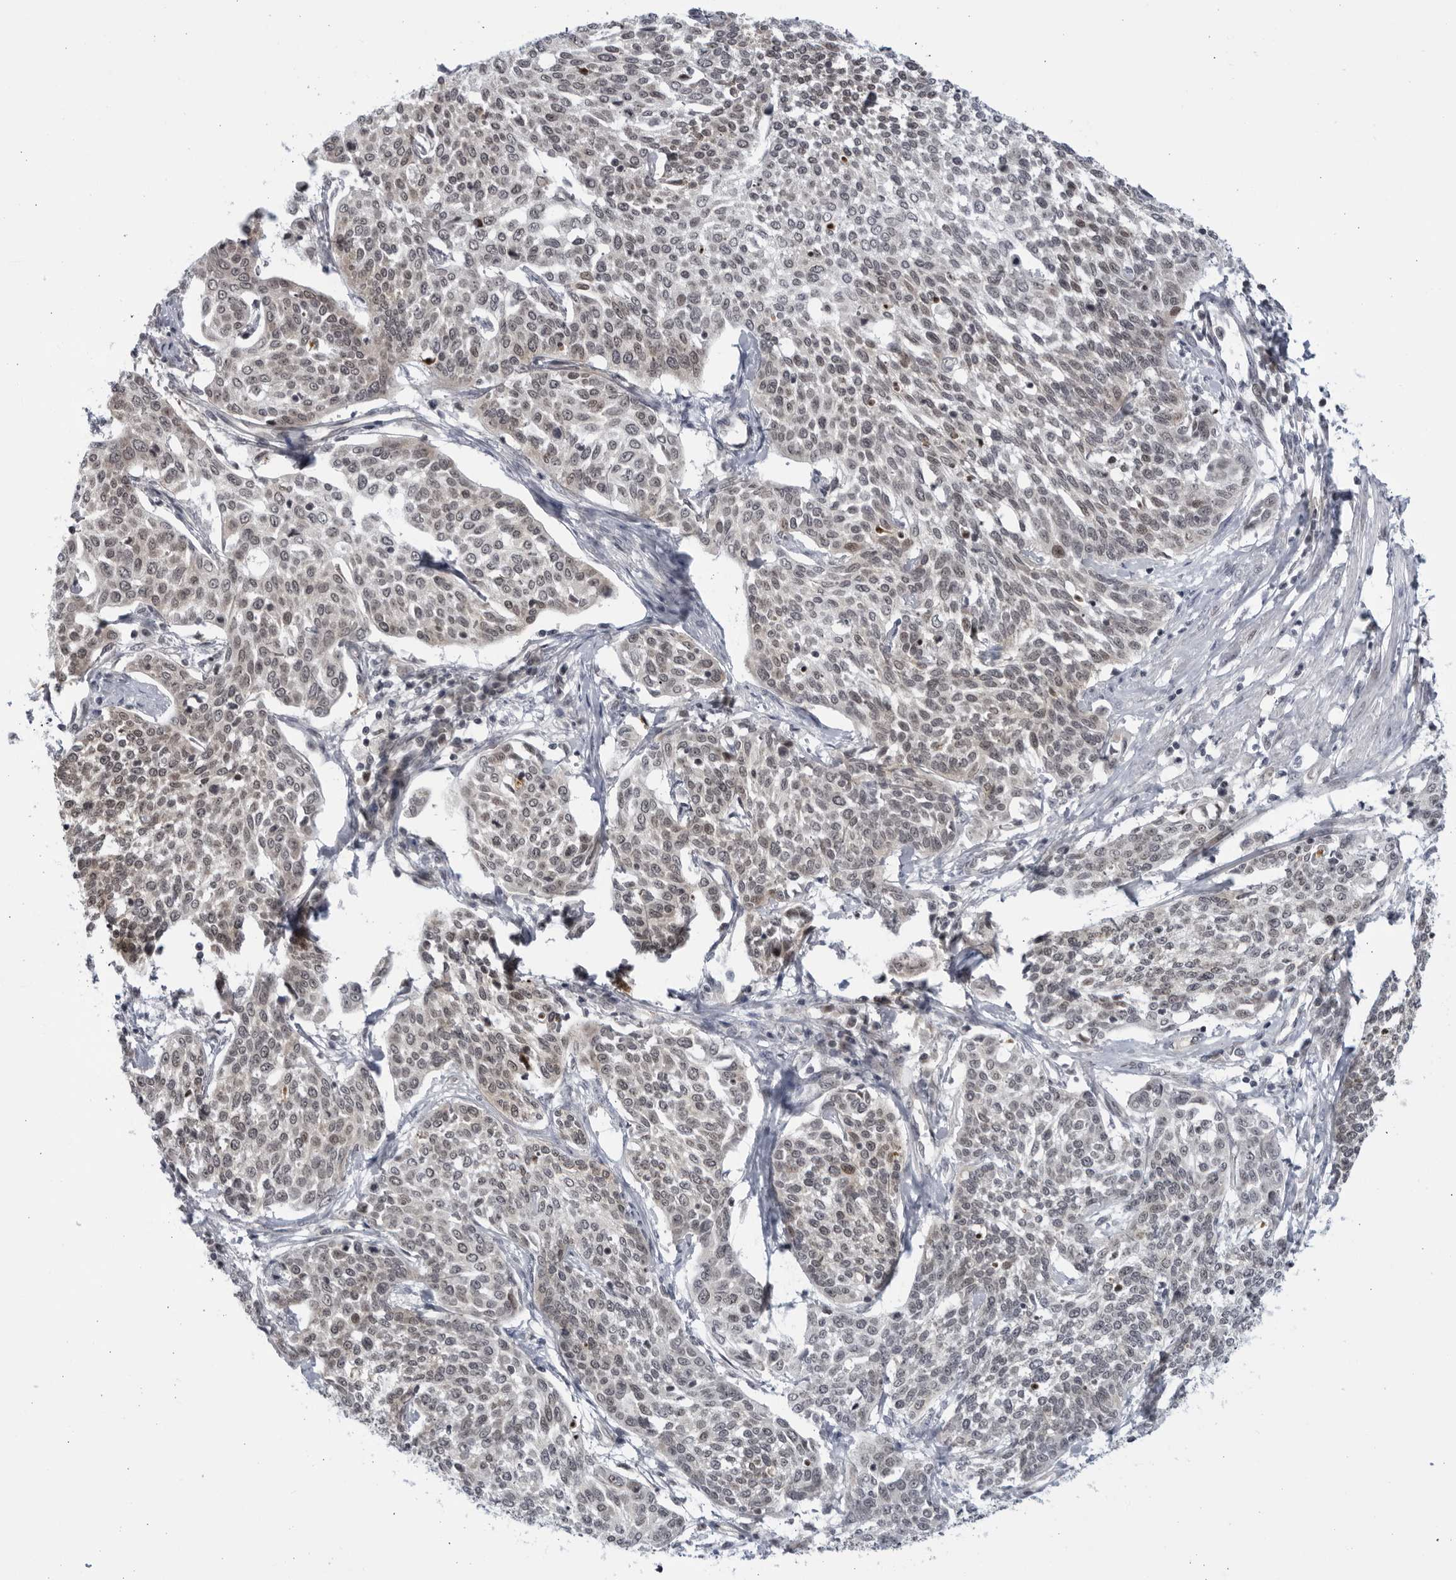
{"staining": {"intensity": "weak", "quantity": ">75%", "location": "nuclear"}, "tissue": "cervical cancer", "cell_type": "Tumor cells", "image_type": "cancer", "snomed": [{"axis": "morphology", "description": "Squamous cell carcinoma, NOS"}, {"axis": "topography", "description": "Cervix"}], "caption": "Cervical cancer stained with a brown dye shows weak nuclear positive staining in approximately >75% of tumor cells.", "gene": "ITGB3BP", "patient": {"sex": "female", "age": 34}}